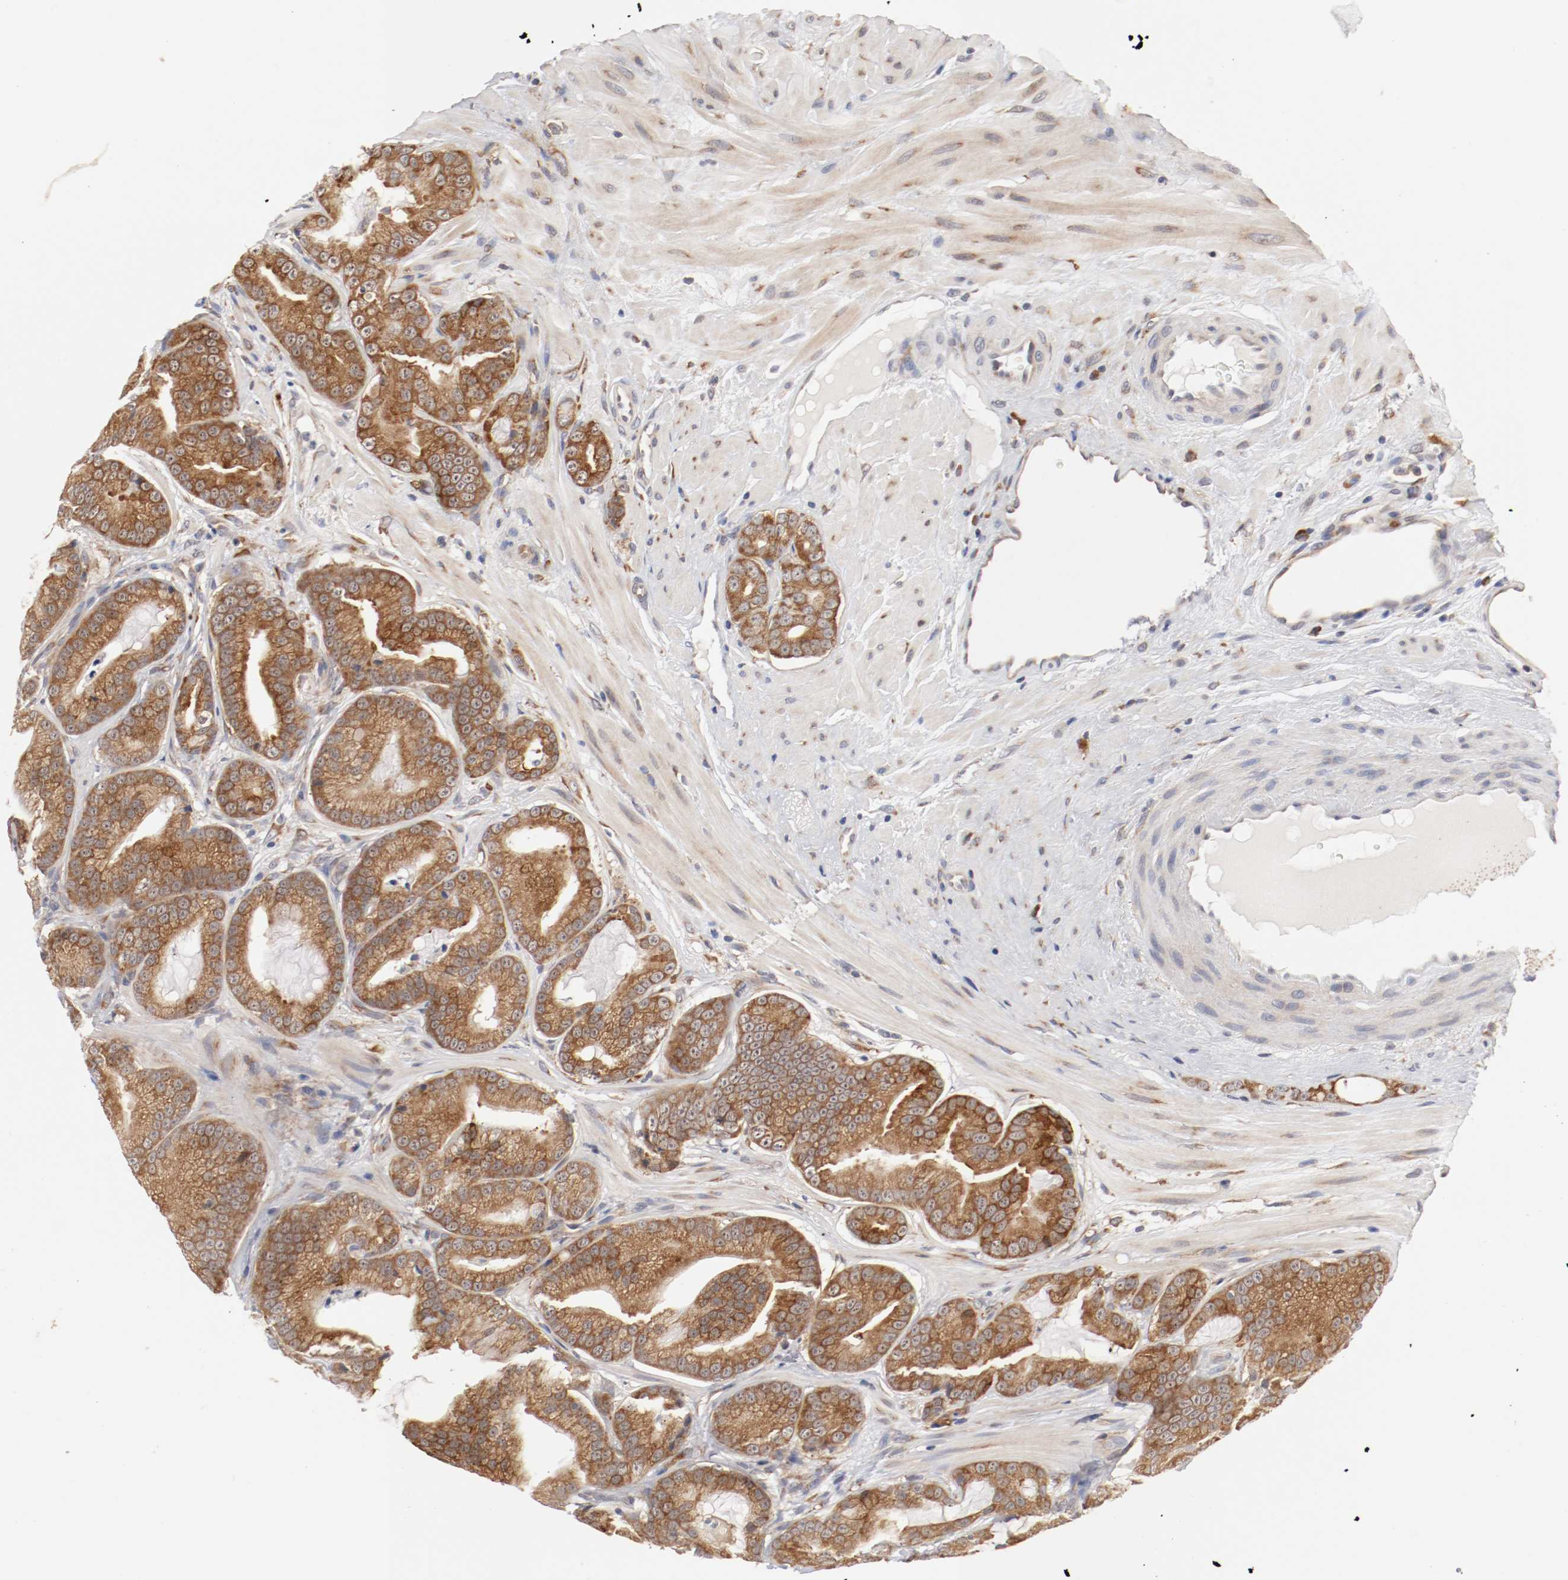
{"staining": {"intensity": "moderate", "quantity": ">75%", "location": "cytoplasmic/membranous"}, "tissue": "prostate cancer", "cell_type": "Tumor cells", "image_type": "cancer", "snomed": [{"axis": "morphology", "description": "Adenocarcinoma, Low grade"}, {"axis": "topography", "description": "Prostate"}], "caption": "A histopathology image of human prostate cancer stained for a protein displays moderate cytoplasmic/membranous brown staining in tumor cells. The staining was performed using DAB (3,3'-diaminobenzidine) to visualize the protein expression in brown, while the nuclei were stained in blue with hematoxylin (Magnification: 20x).", "gene": "FKBP3", "patient": {"sex": "male", "age": 58}}